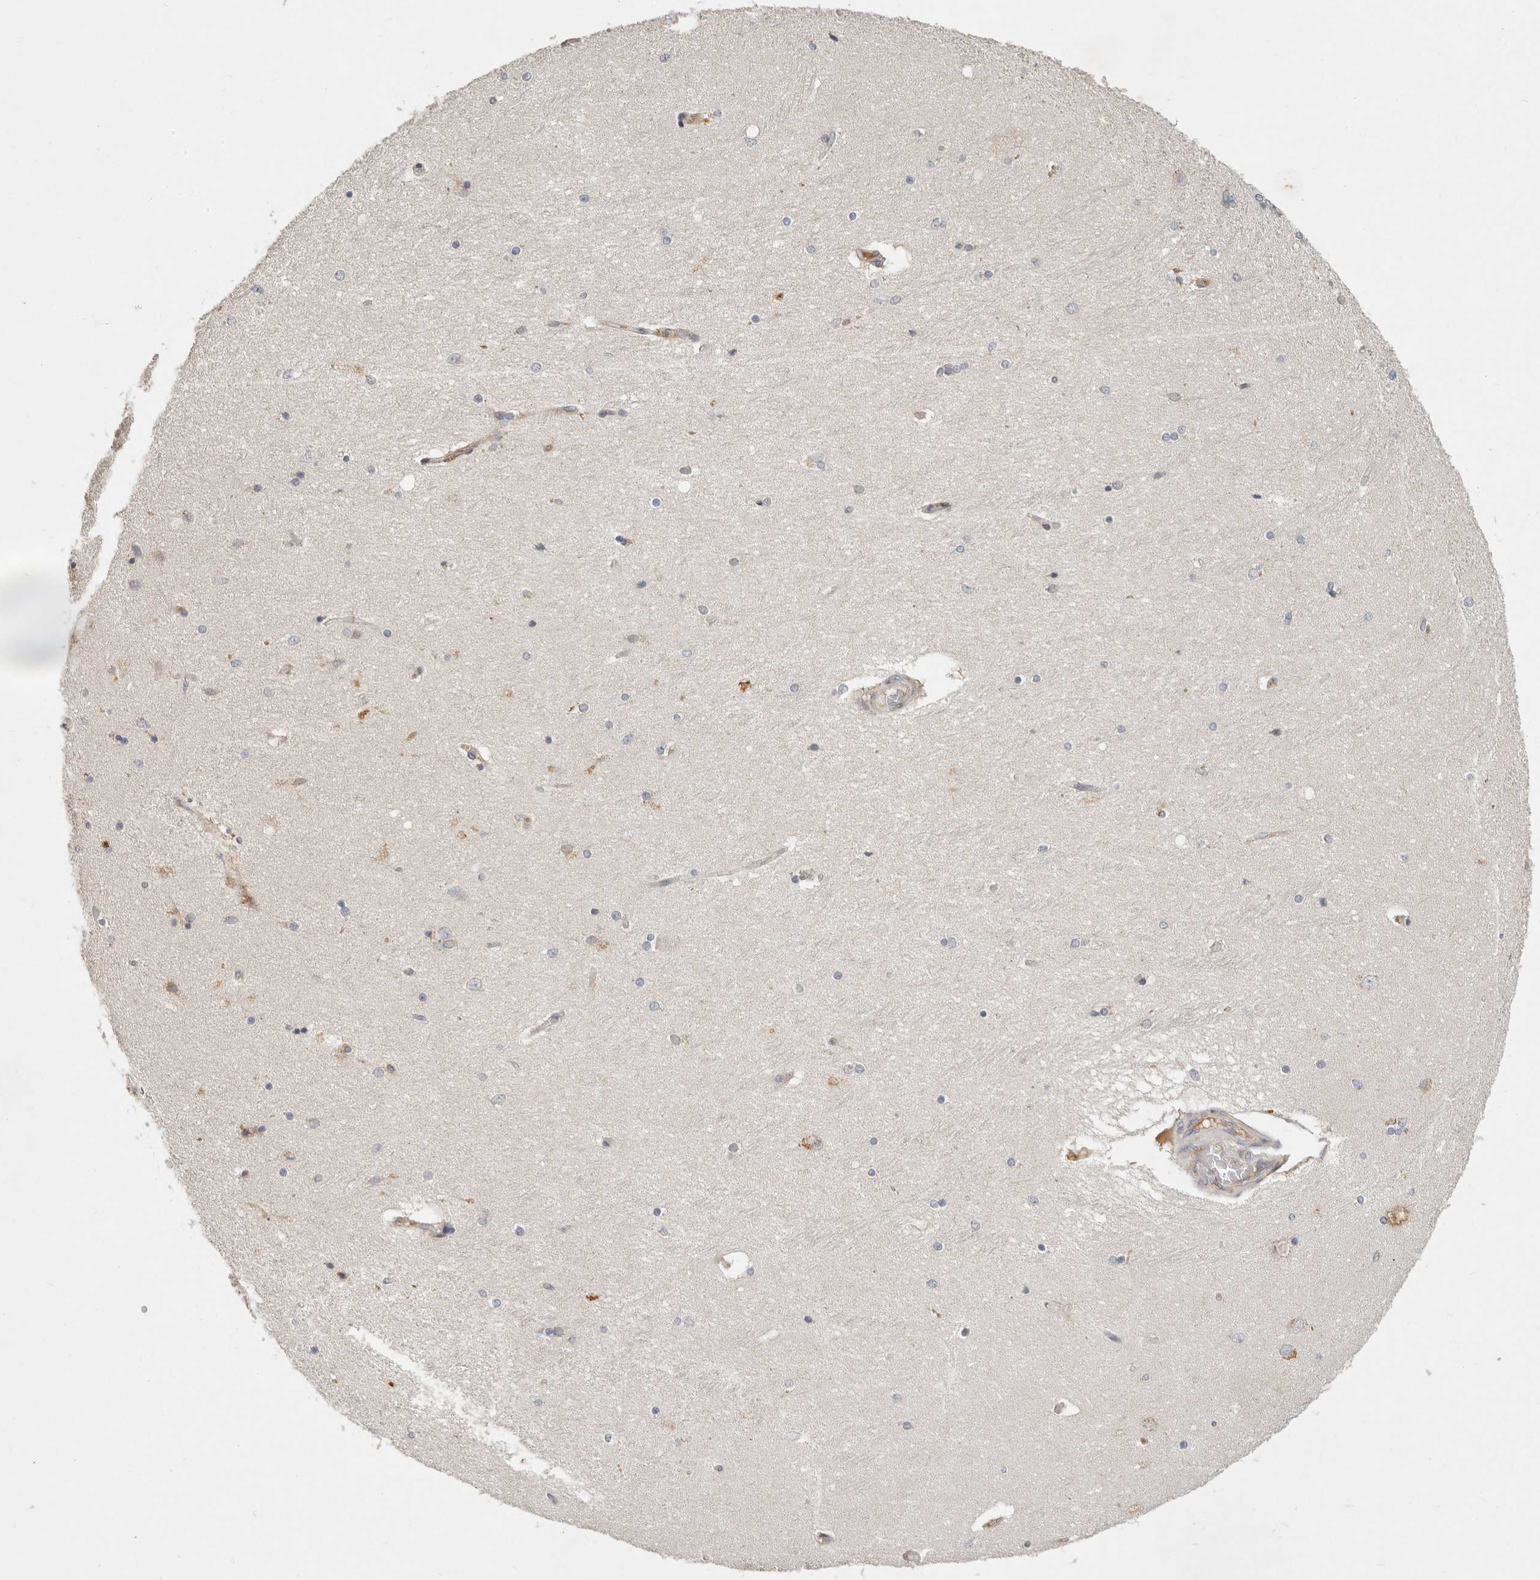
{"staining": {"intensity": "negative", "quantity": "none", "location": "none"}, "tissue": "hippocampus", "cell_type": "Glial cells", "image_type": "normal", "snomed": [{"axis": "morphology", "description": "Normal tissue, NOS"}, {"axis": "topography", "description": "Hippocampus"}], "caption": "A photomicrograph of human hippocampus is negative for staining in glial cells. (DAB (3,3'-diaminobenzidine) immunohistochemistry (IHC), high magnification).", "gene": "ARHGEF10L", "patient": {"sex": "female", "age": 54}}